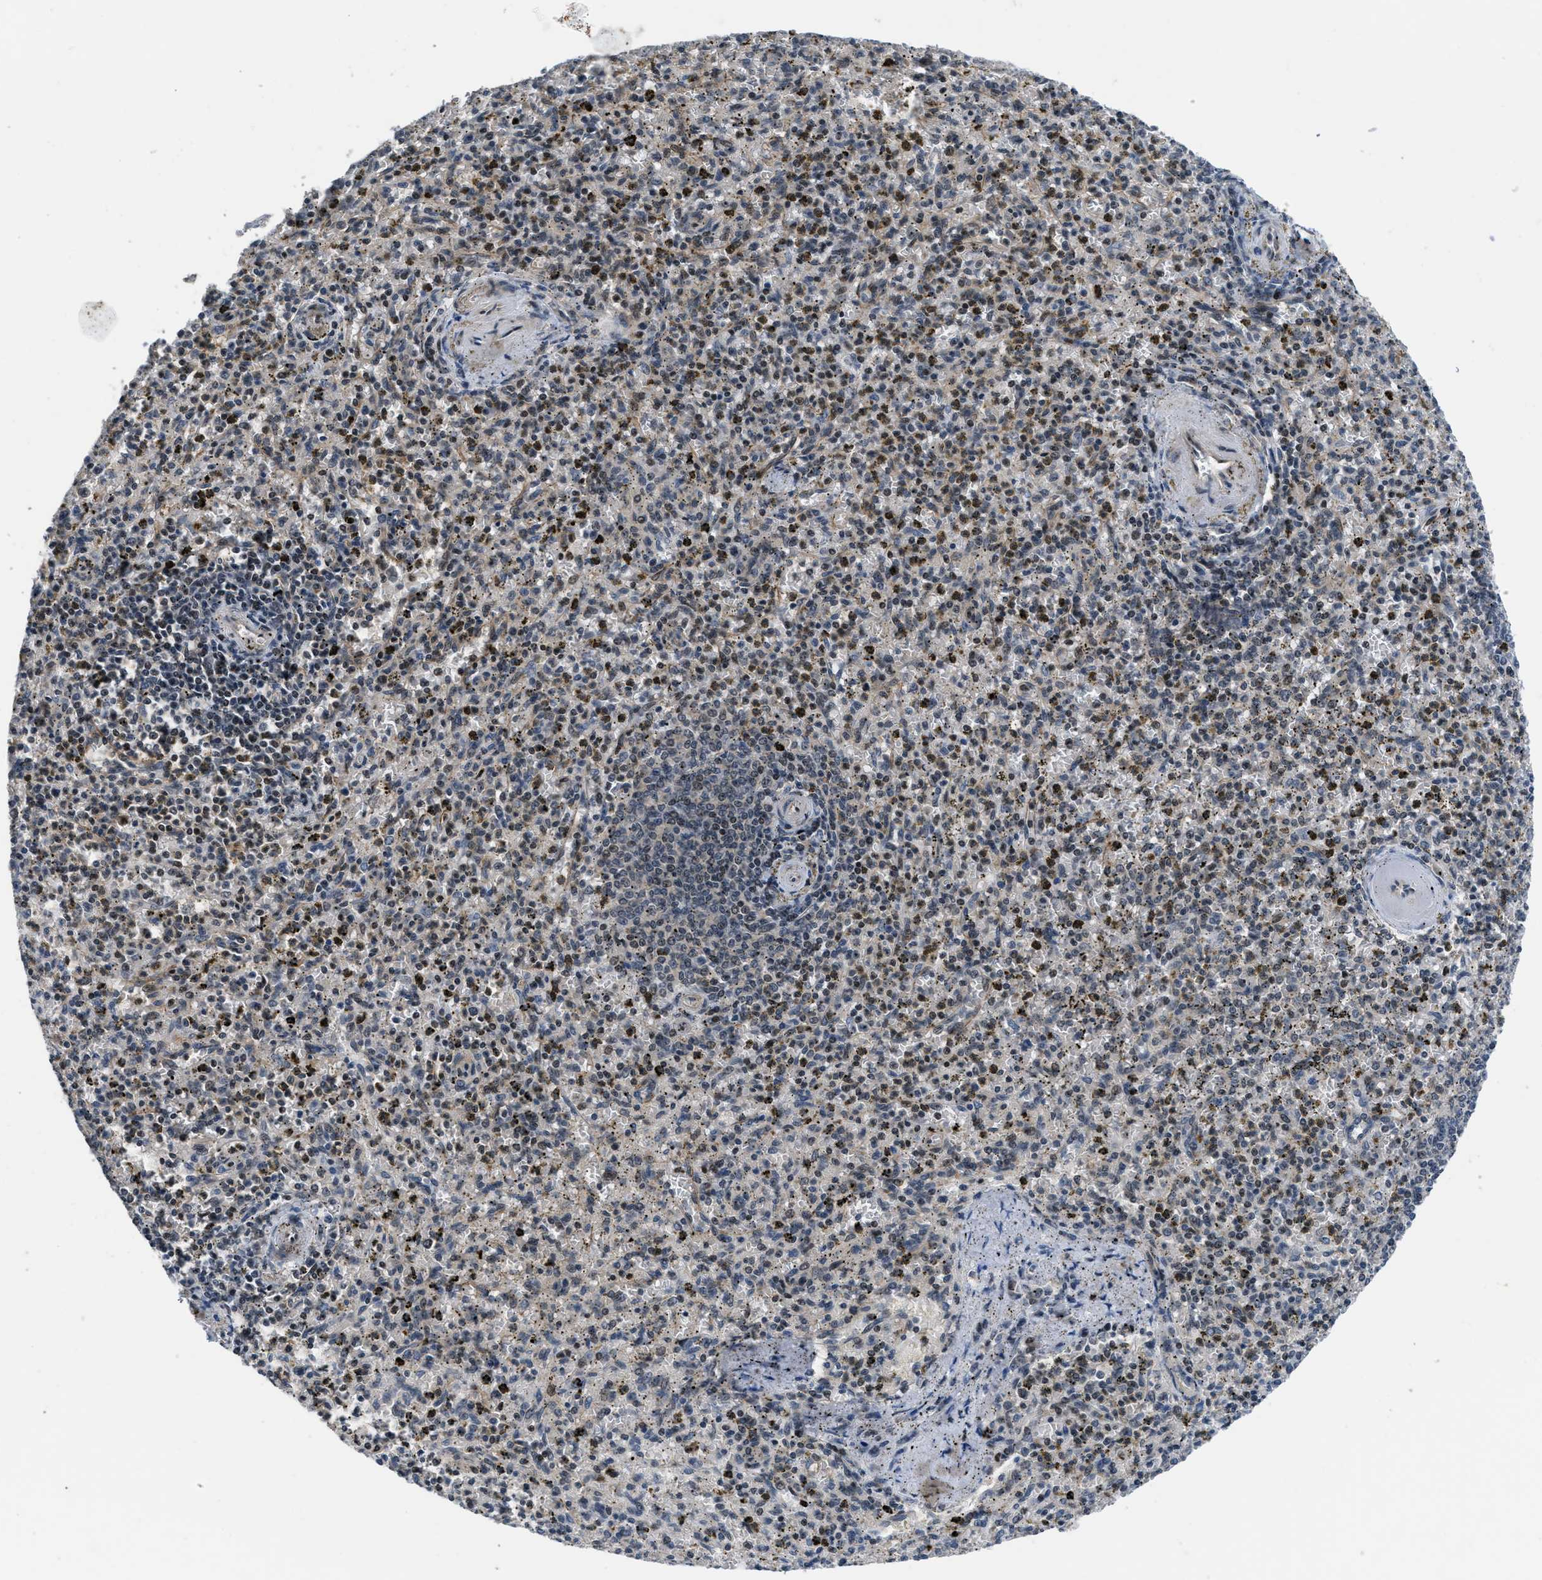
{"staining": {"intensity": "weak", "quantity": "25%-75%", "location": "nuclear"}, "tissue": "spleen", "cell_type": "Cells in red pulp", "image_type": "normal", "snomed": [{"axis": "morphology", "description": "Normal tissue, NOS"}, {"axis": "topography", "description": "Spleen"}], "caption": "Immunohistochemistry histopathology image of normal human spleen stained for a protein (brown), which reveals low levels of weak nuclear positivity in about 25%-75% of cells in red pulp.", "gene": "SETD5", "patient": {"sex": "male", "age": 72}}